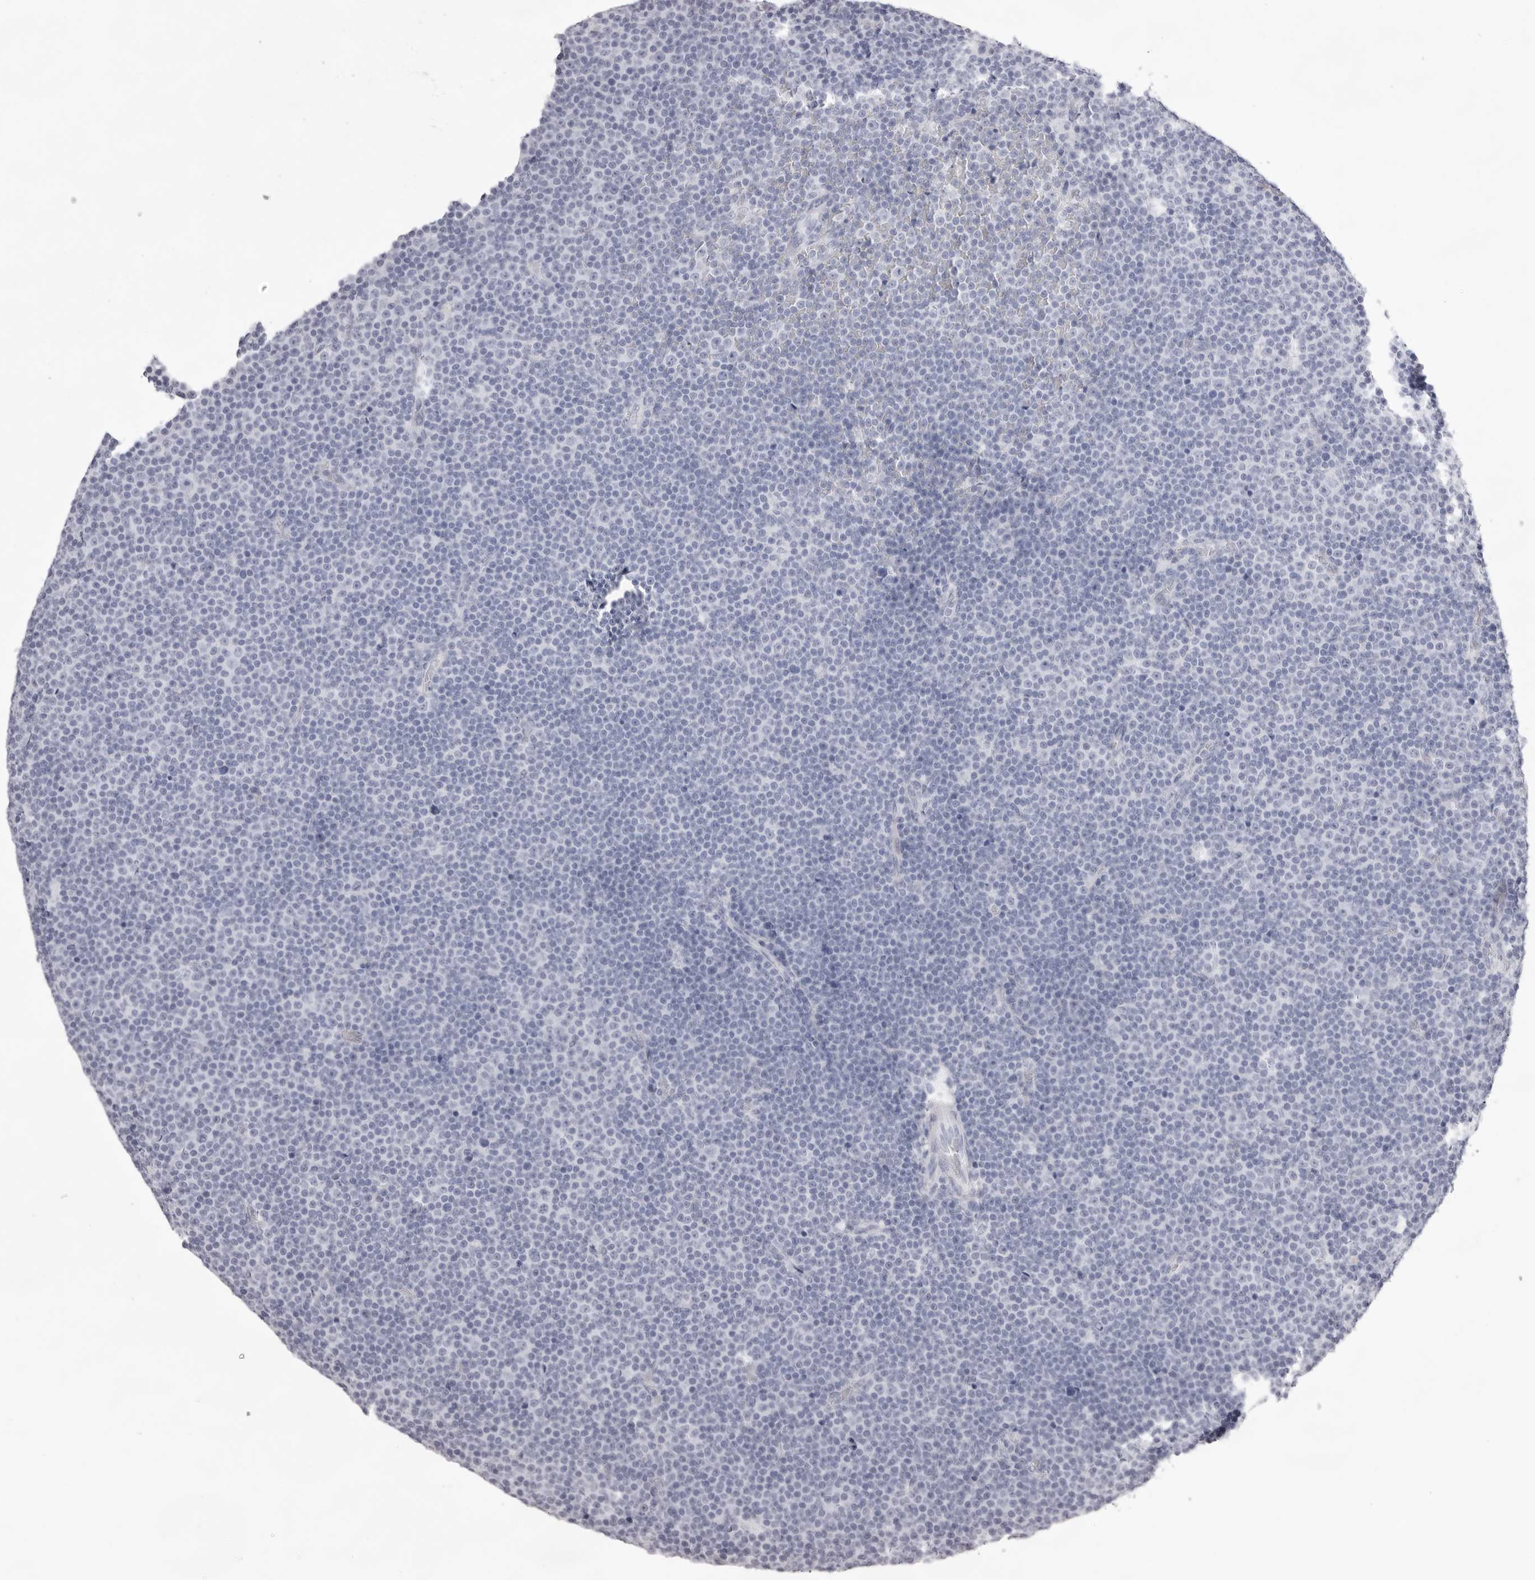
{"staining": {"intensity": "negative", "quantity": "none", "location": "none"}, "tissue": "lymphoma", "cell_type": "Tumor cells", "image_type": "cancer", "snomed": [{"axis": "morphology", "description": "Malignant lymphoma, non-Hodgkin's type, Low grade"}, {"axis": "topography", "description": "Lymph node"}], "caption": "Immunohistochemistry of low-grade malignant lymphoma, non-Hodgkin's type shows no expression in tumor cells.", "gene": "SPTA1", "patient": {"sex": "female", "age": 67}}